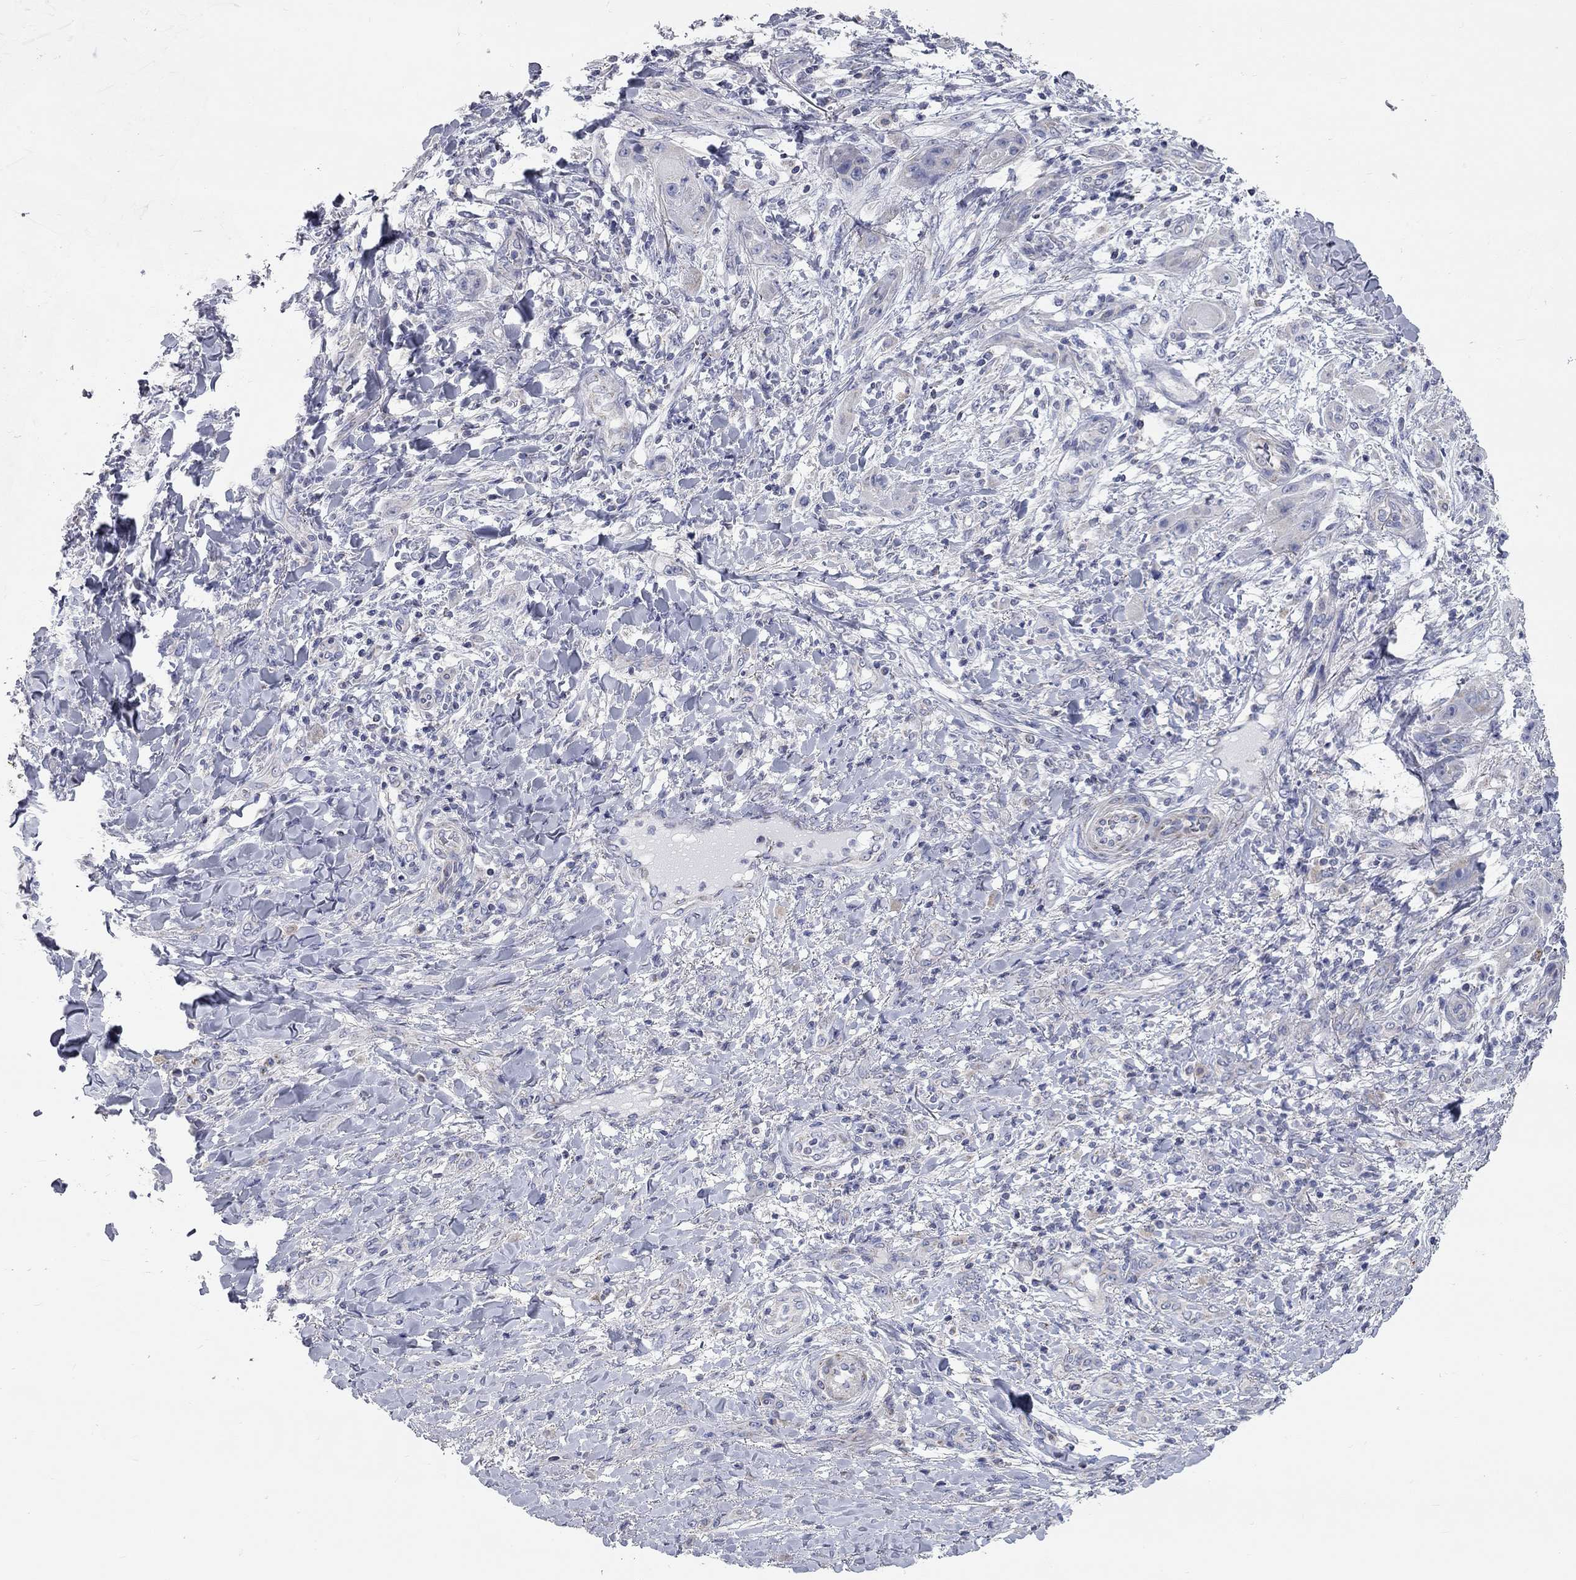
{"staining": {"intensity": "negative", "quantity": "none", "location": "none"}, "tissue": "skin cancer", "cell_type": "Tumor cells", "image_type": "cancer", "snomed": [{"axis": "morphology", "description": "Squamous cell carcinoma, NOS"}, {"axis": "topography", "description": "Skin"}], "caption": "This is an IHC image of human squamous cell carcinoma (skin). There is no positivity in tumor cells.", "gene": "CFAP161", "patient": {"sex": "male", "age": 62}}